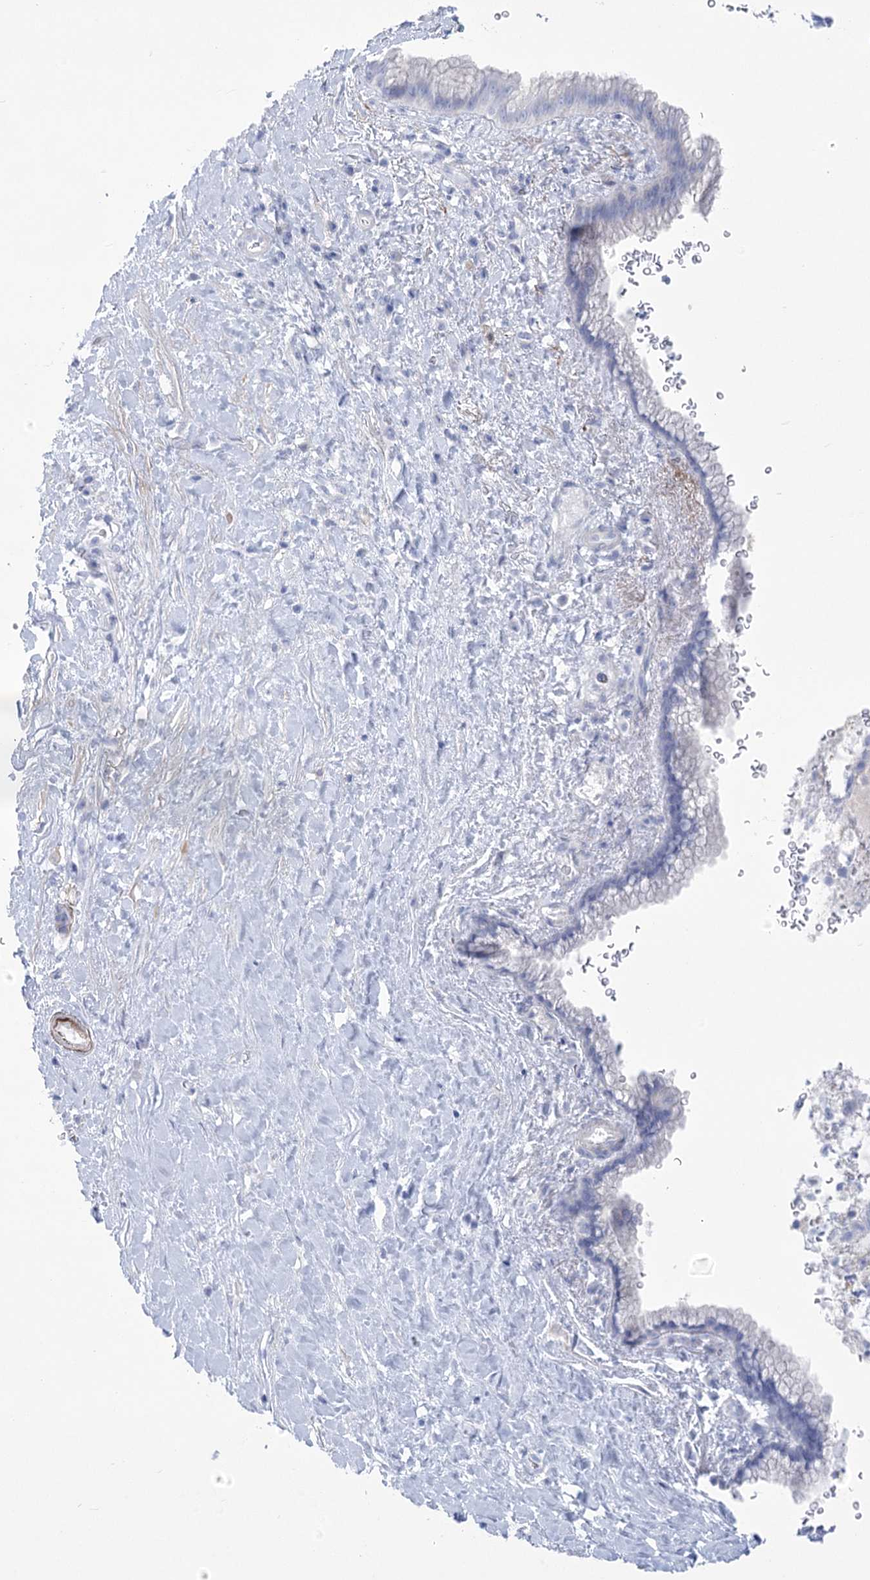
{"staining": {"intensity": "negative", "quantity": "none", "location": "none"}, "tissue": "pancreatic cancer", "cell_type": "Tumor cells", "image_type": "cancer", "snomed": [{"axis": "morphology", "description": "Adenocarcinoma, NOS"}, {"axis": "topography", "description": "Pancreas"}], "caption": "This is an immunohistochemistry (IHC) photomicrograph of pancreatic cancer (adenocarcinoma). There is no staining in tumor cells.", "gene": "PCDHA1", "patient": {"sex": "male", "age": 75}}